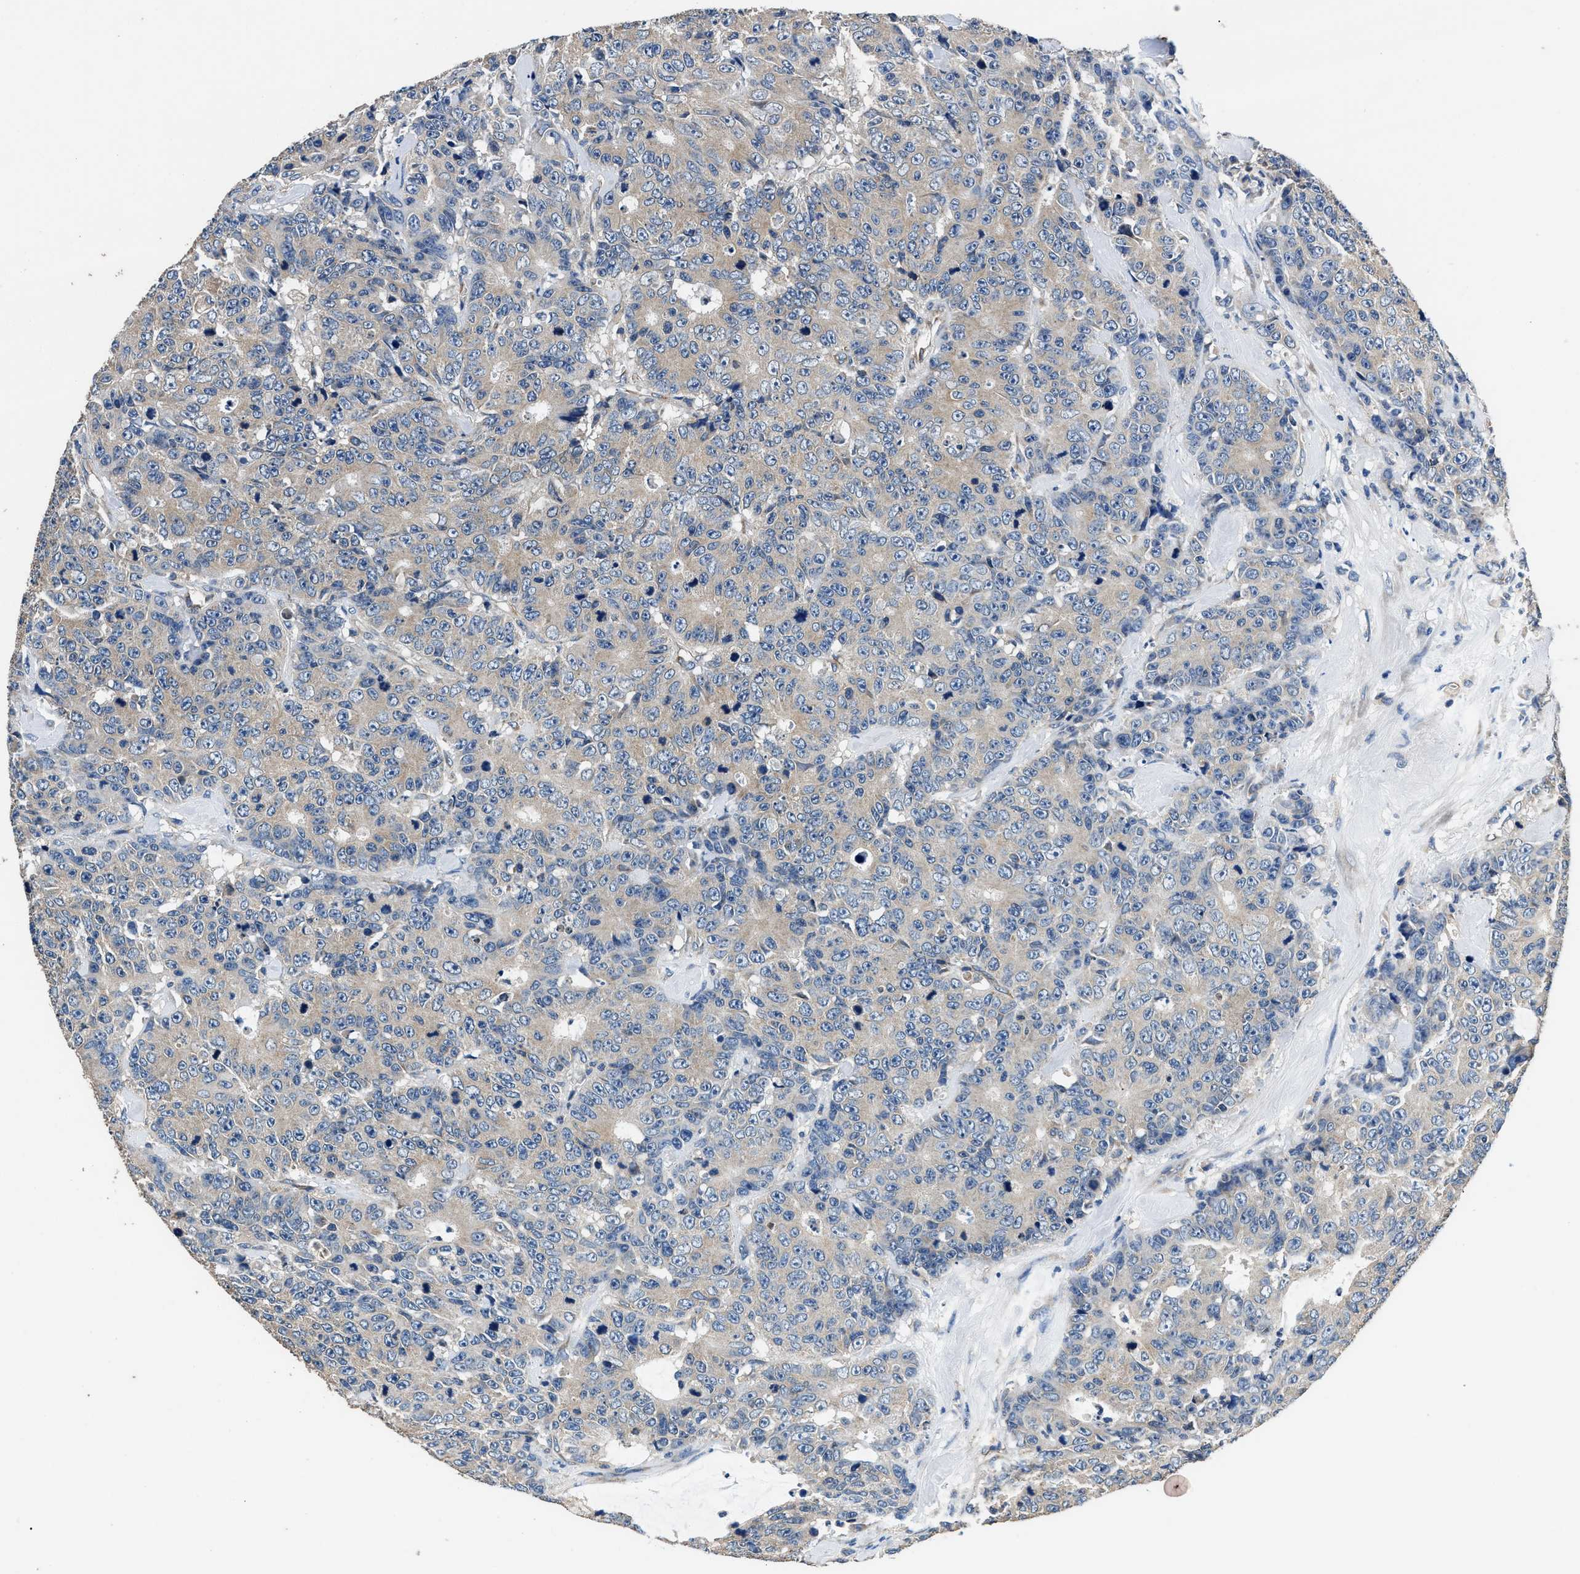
{"staining": {"intensity": "weak", "quantity": ">75%", "location": "cytoplasmic/membranous"}, "tissue": "colorectal cancer", "cell_type": "Tumor cells", "image_type": "cancer", "snomed": [{"axis": "morphology", "description": "Adenocarcinoma, NOS"}, {"axis": "topography", "description": "Colon"}], "caption": "Adenocarcinoma (colorectal) stained with immunohistochemistry (IHC) exhibits weak cytoplasmic/membranous positivity in about >75% of tumor cells.", "gene": "DHRS7B", "patient": {"sex": "female", "age": 86}}